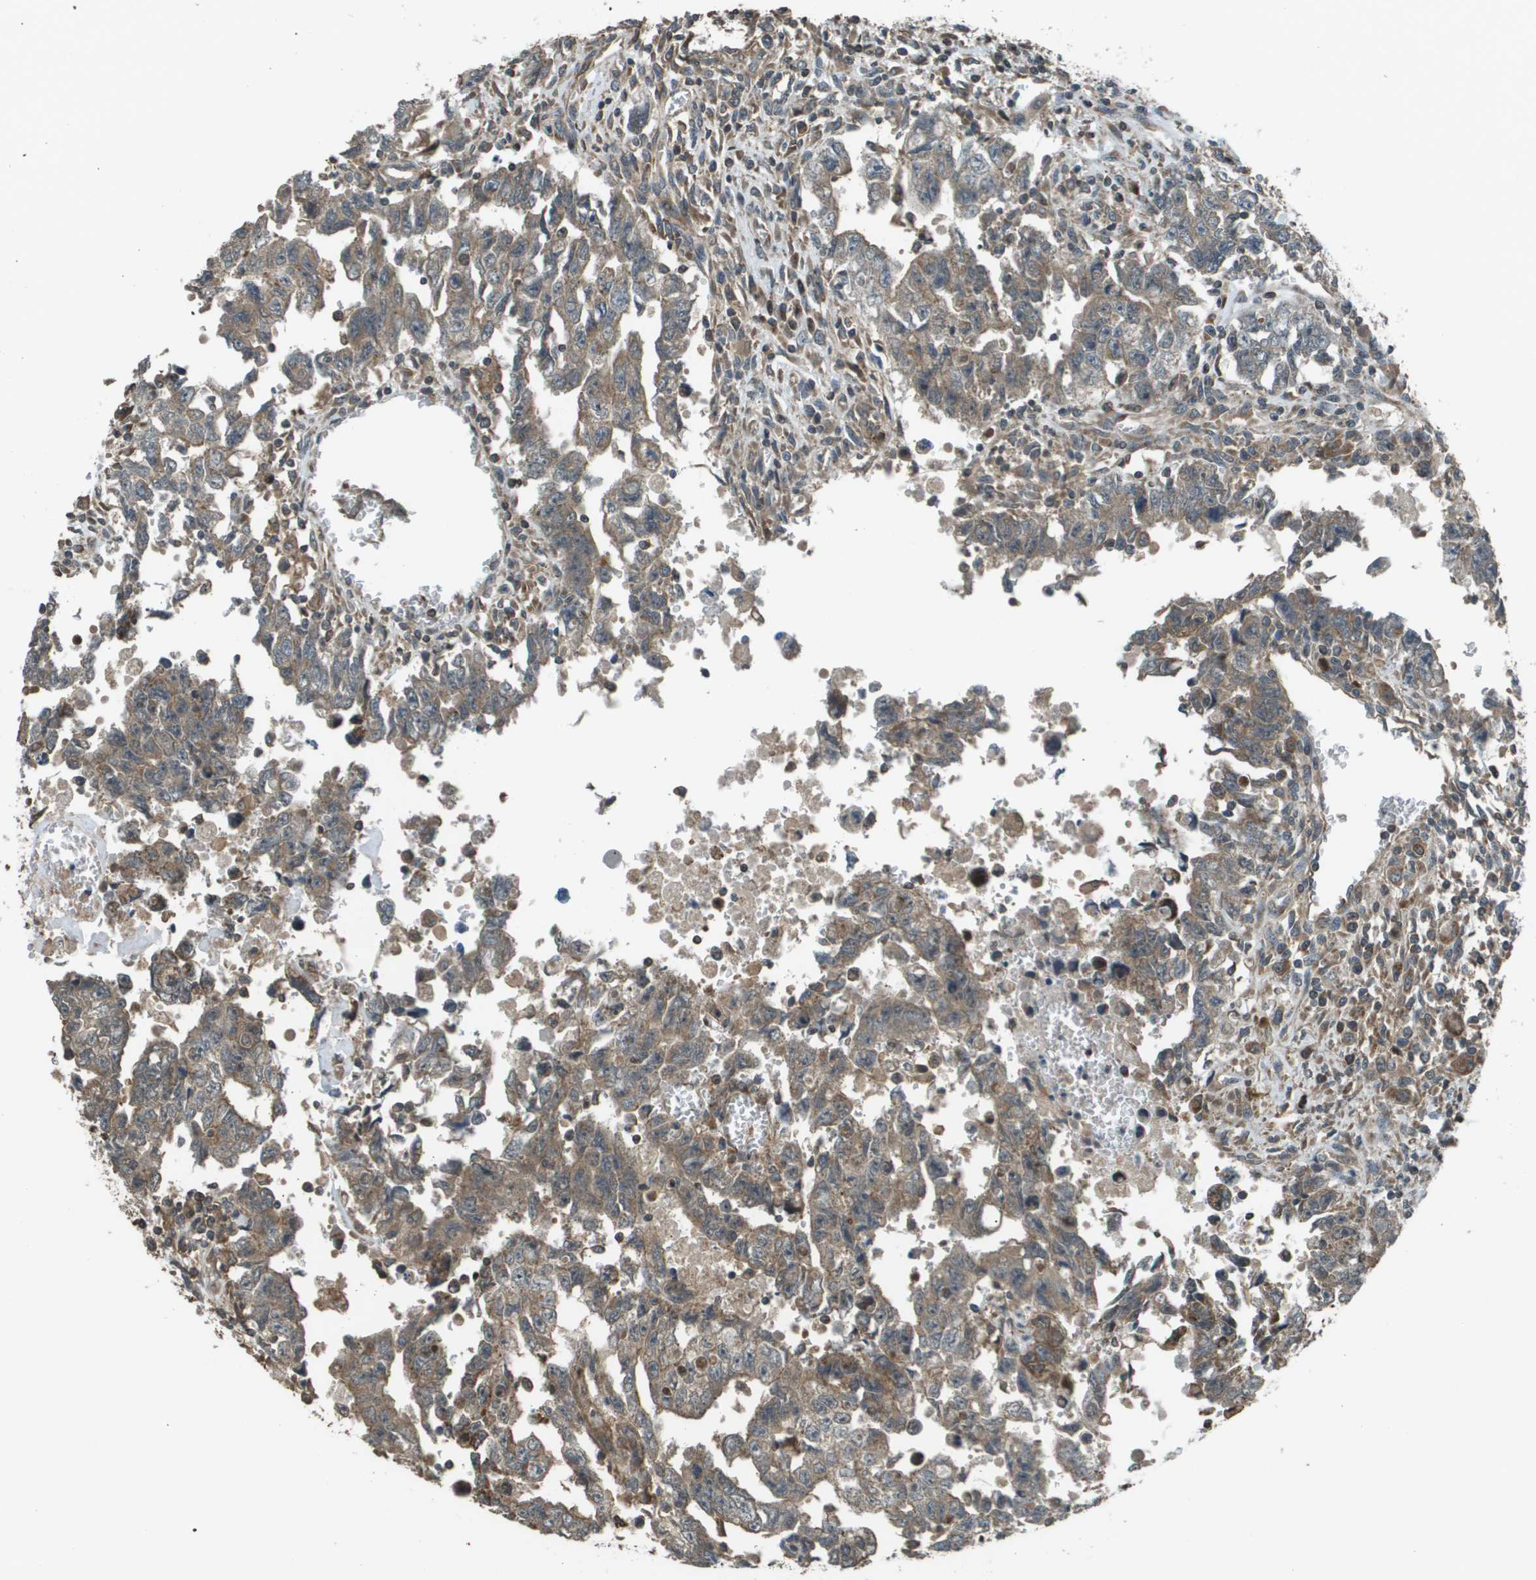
{"staining": {"intensity": "moderate", "quantity": ">75%", "location": "cytoplasmic/membranous"}, "tissue": "testis cancer", "cell_type": "Tumor cells", "image_type": "cancer", "snomed": [{"axis": "morphology", "description": "Carcinoma, Embryonal, NOS"}, {"axis": "topography", "description": "Testis"}], "caption": "Testis cancer (embryonal carcinoma) stained for a protein shows moderate cytoplasmic/membranous positivity in tumor cells.", "gene": "PLPBP", "patient": {"sex": "male", "age": 28}}